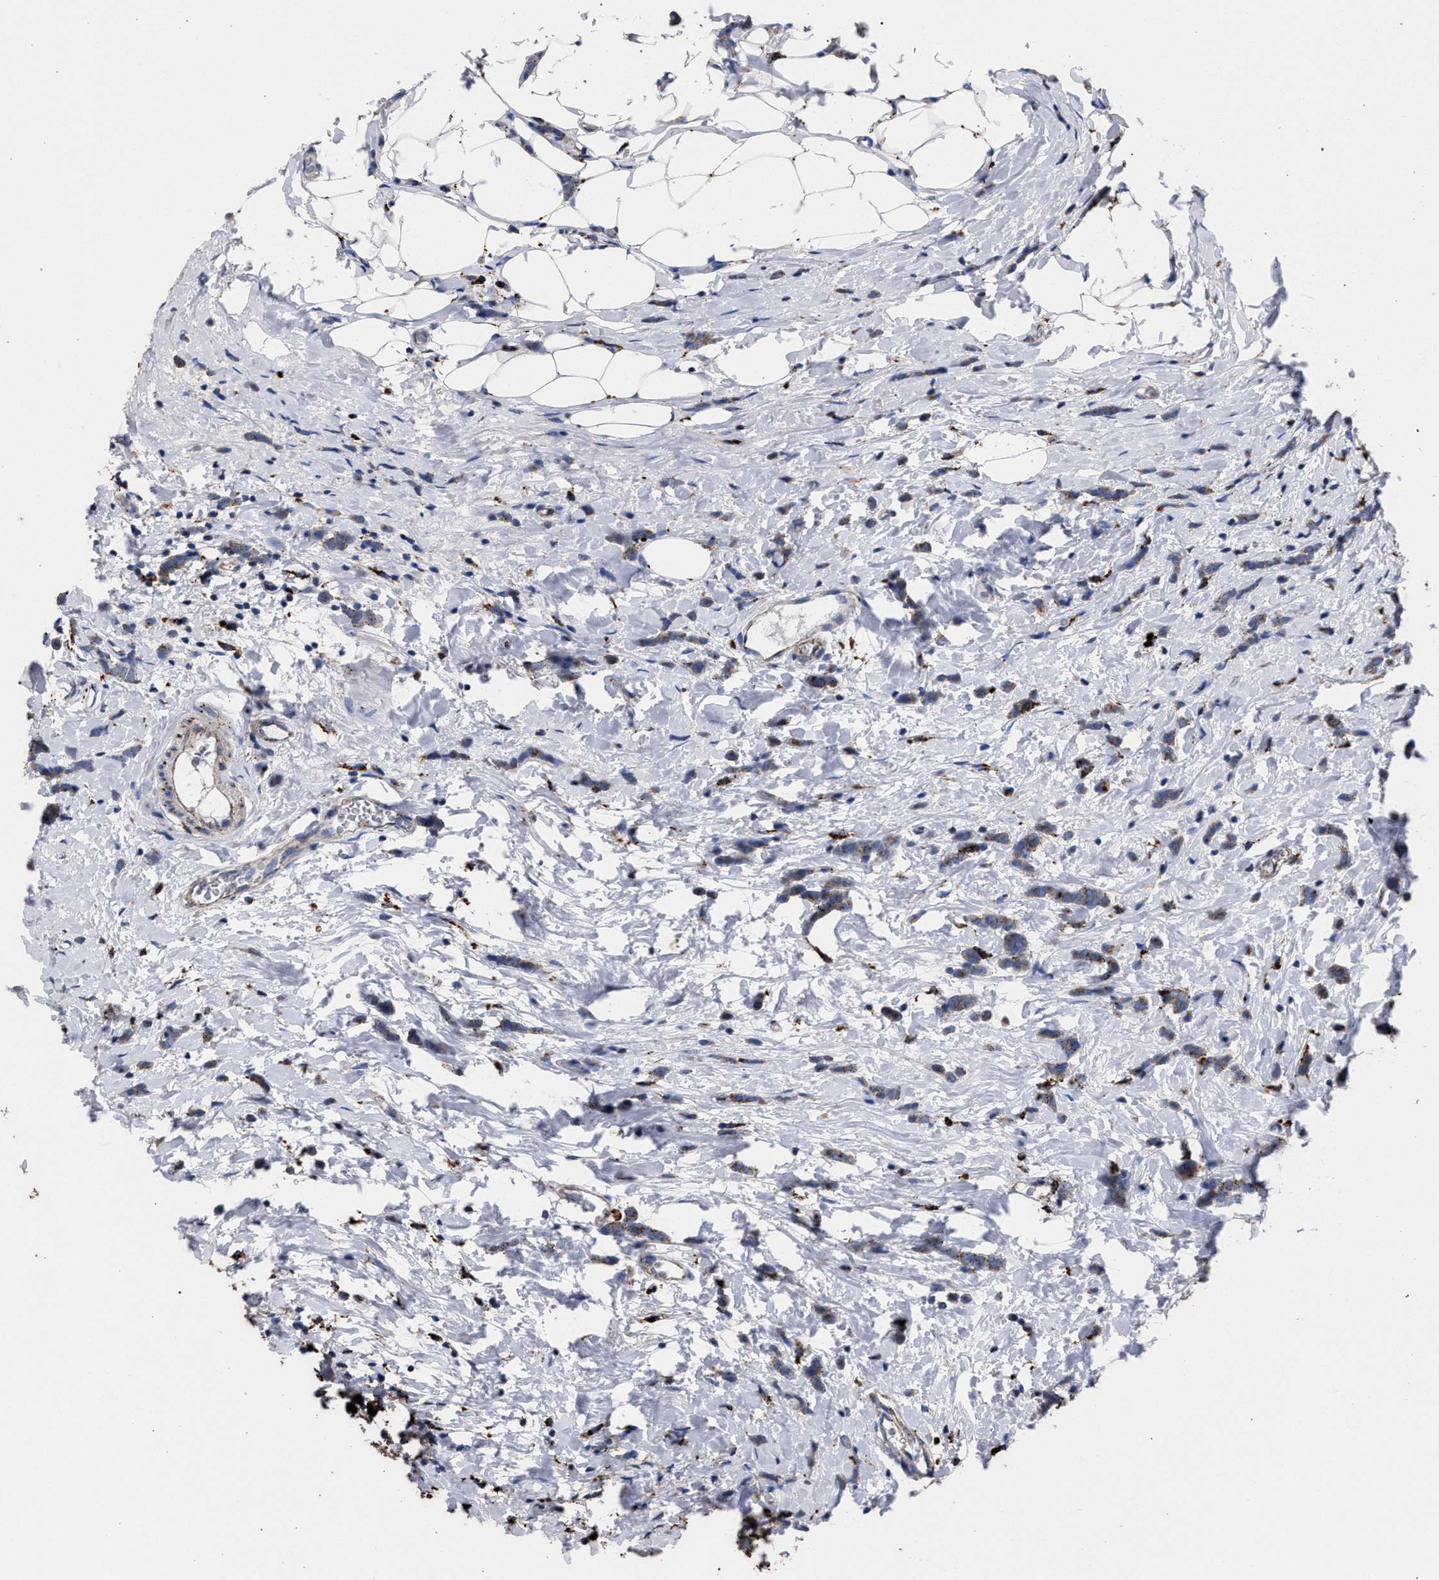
{"staining": {"intensity": "moderate", "quantity": "25%-75%", "location": "cytoplasmic/membranous"}, "tissue": "breast cancer", "cell_type": "Tumor cells", "image_type": "cancer", "snomed": [{"axis": "morphology", "description": "Lobular carcinoma"}, {"axis": "topography", "description": "Breast"}], "caption": "IHC image of human breast cancer stained for a protein (brown), which reveals medium levels of moderate cytoplasmic/membranous staining in about 25%-75% of tumor cells.", "gene": "PPT1", "patient": {"sex": "female", "age": 60}}